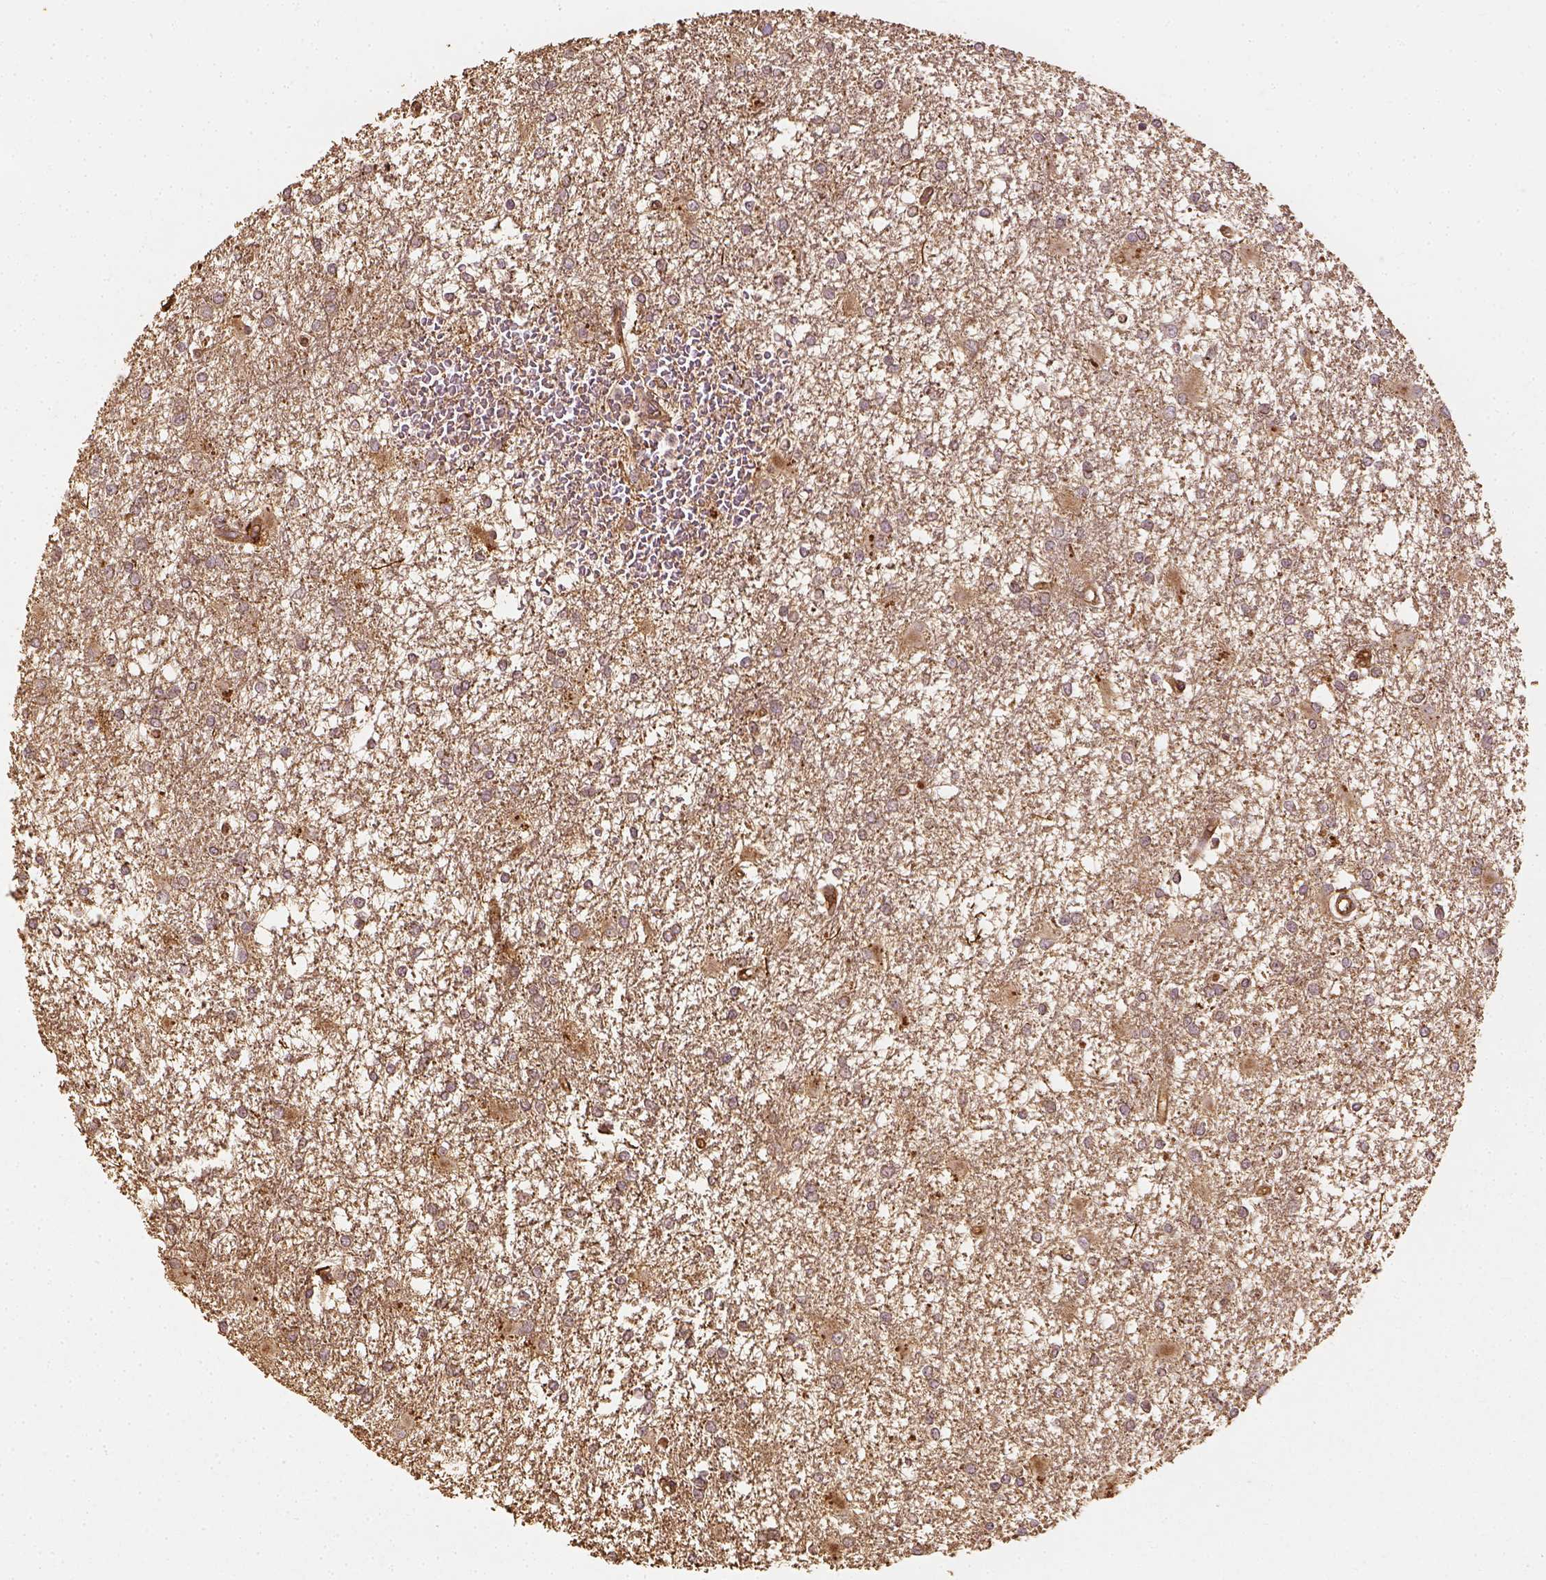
{"staining": {"intensity": "weak", "quantity": ">75%", "location": "cytoplasmic/membranous"}, "tissue": "glioma", "cell_type": "Tumor cells", "image_type": "cancer", "snomed": [{"axis": "morphology", "description": "Glioma, malignant, High grade"}, {"axis": "topography", "description": "Cerebral cortex"}], "caption": "A low amount of weak cytoplasmic/membranous staining is appreciated in about >75% of tumor cells in malignant high-grade glioma tissue. (brown staining indicates protein expression, while blue staining denotes nuclei).", "gene": "VEGFA", "patient": {"sex": "male", "age": 79}}